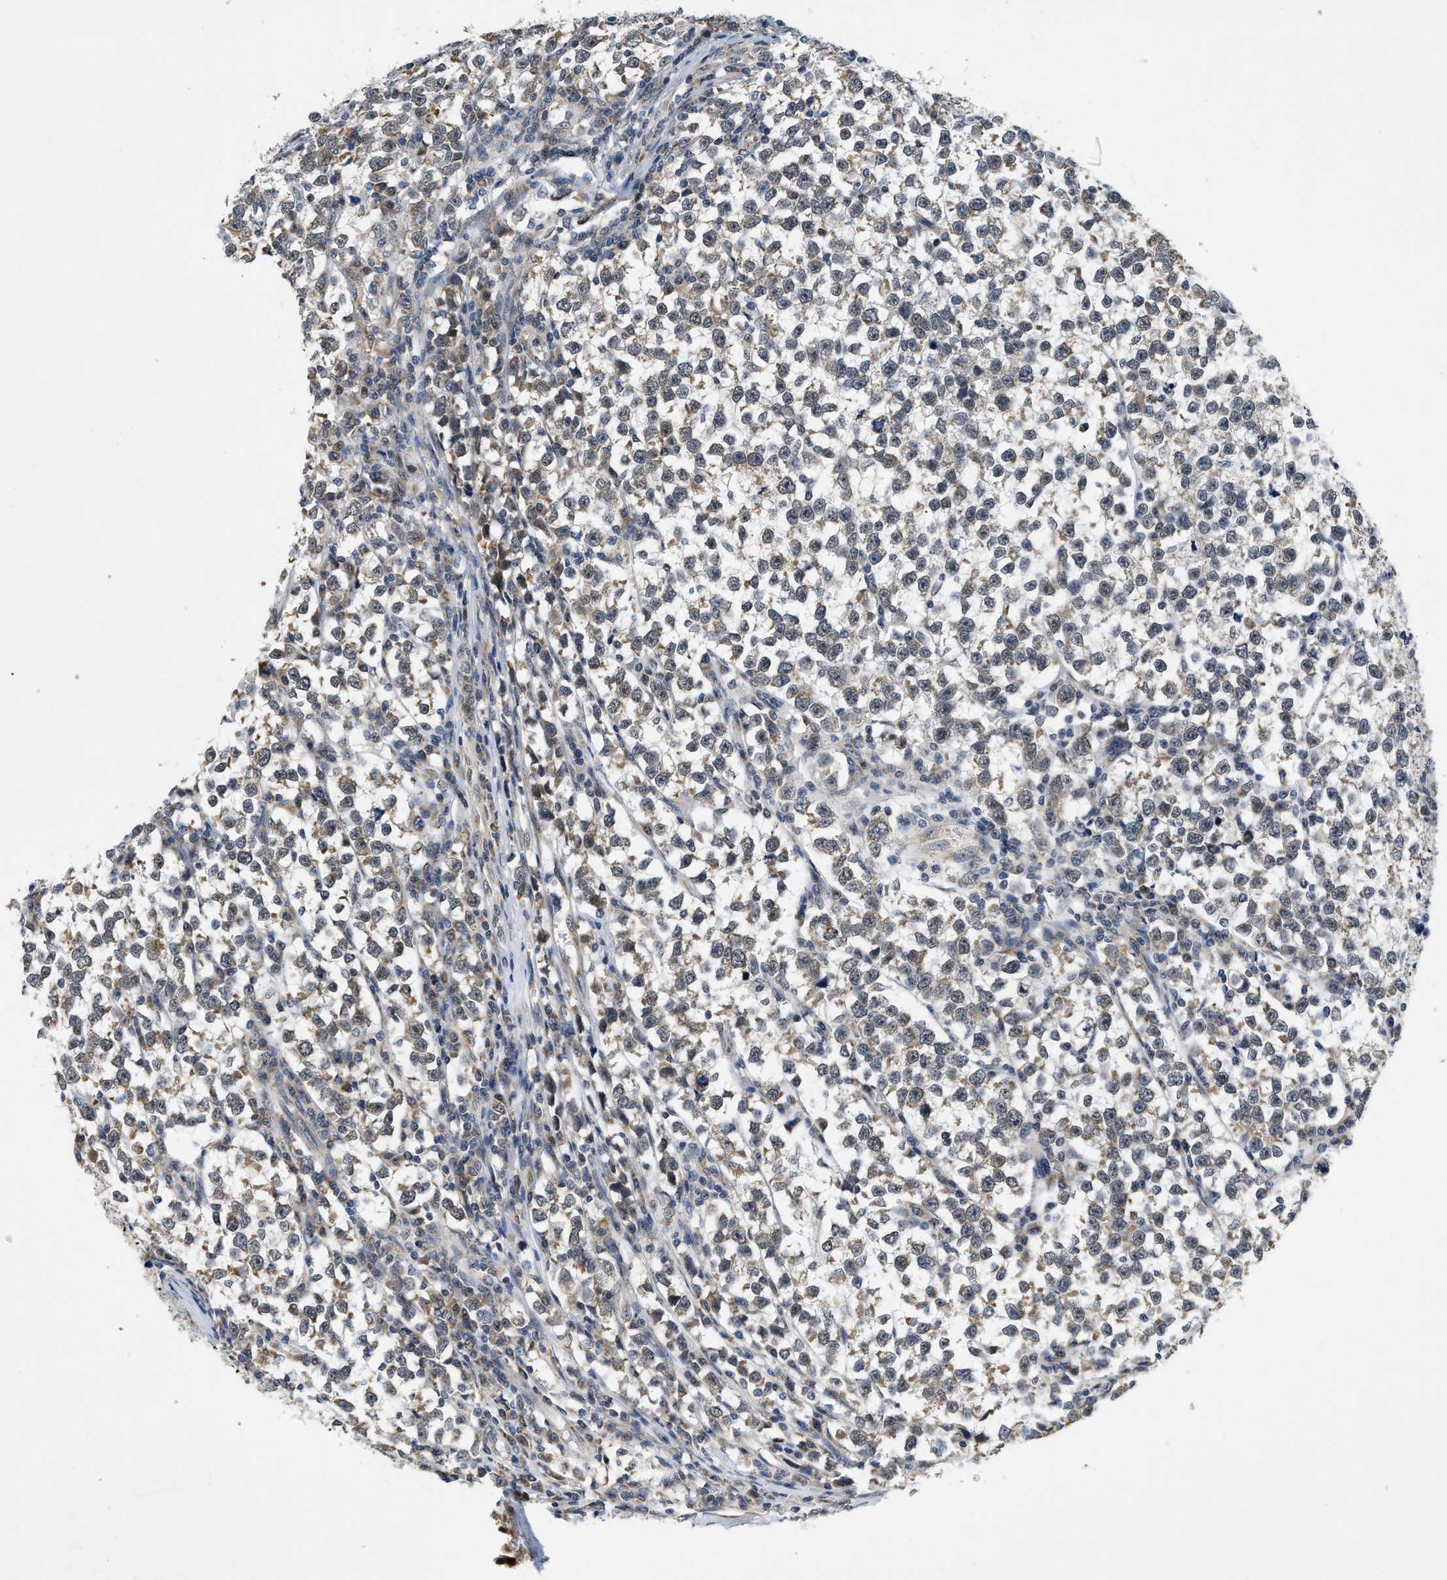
{"staining": {"intensity": "weak", "quantity": ">75%", "location": "cytoplasmic/membranous"}, "tissue": "testis cancer", "cell_type": "Tumor cells", "image_type": "cancer", "snomed": [{"axis": "morphology", "description": "Normal tissue, NOS"}, {"axis": "morphology", "description": "Seminoma, NOS"}, {"axis": "topography", "description": "Testis"}], "caption": "IHC of testis seminoma displays low levels of weak cytoplasmic/membranous expression in about >75% of tumor cells.", "gene": "GIGYF1", "patient": {"sex": "male", "age": 43}}